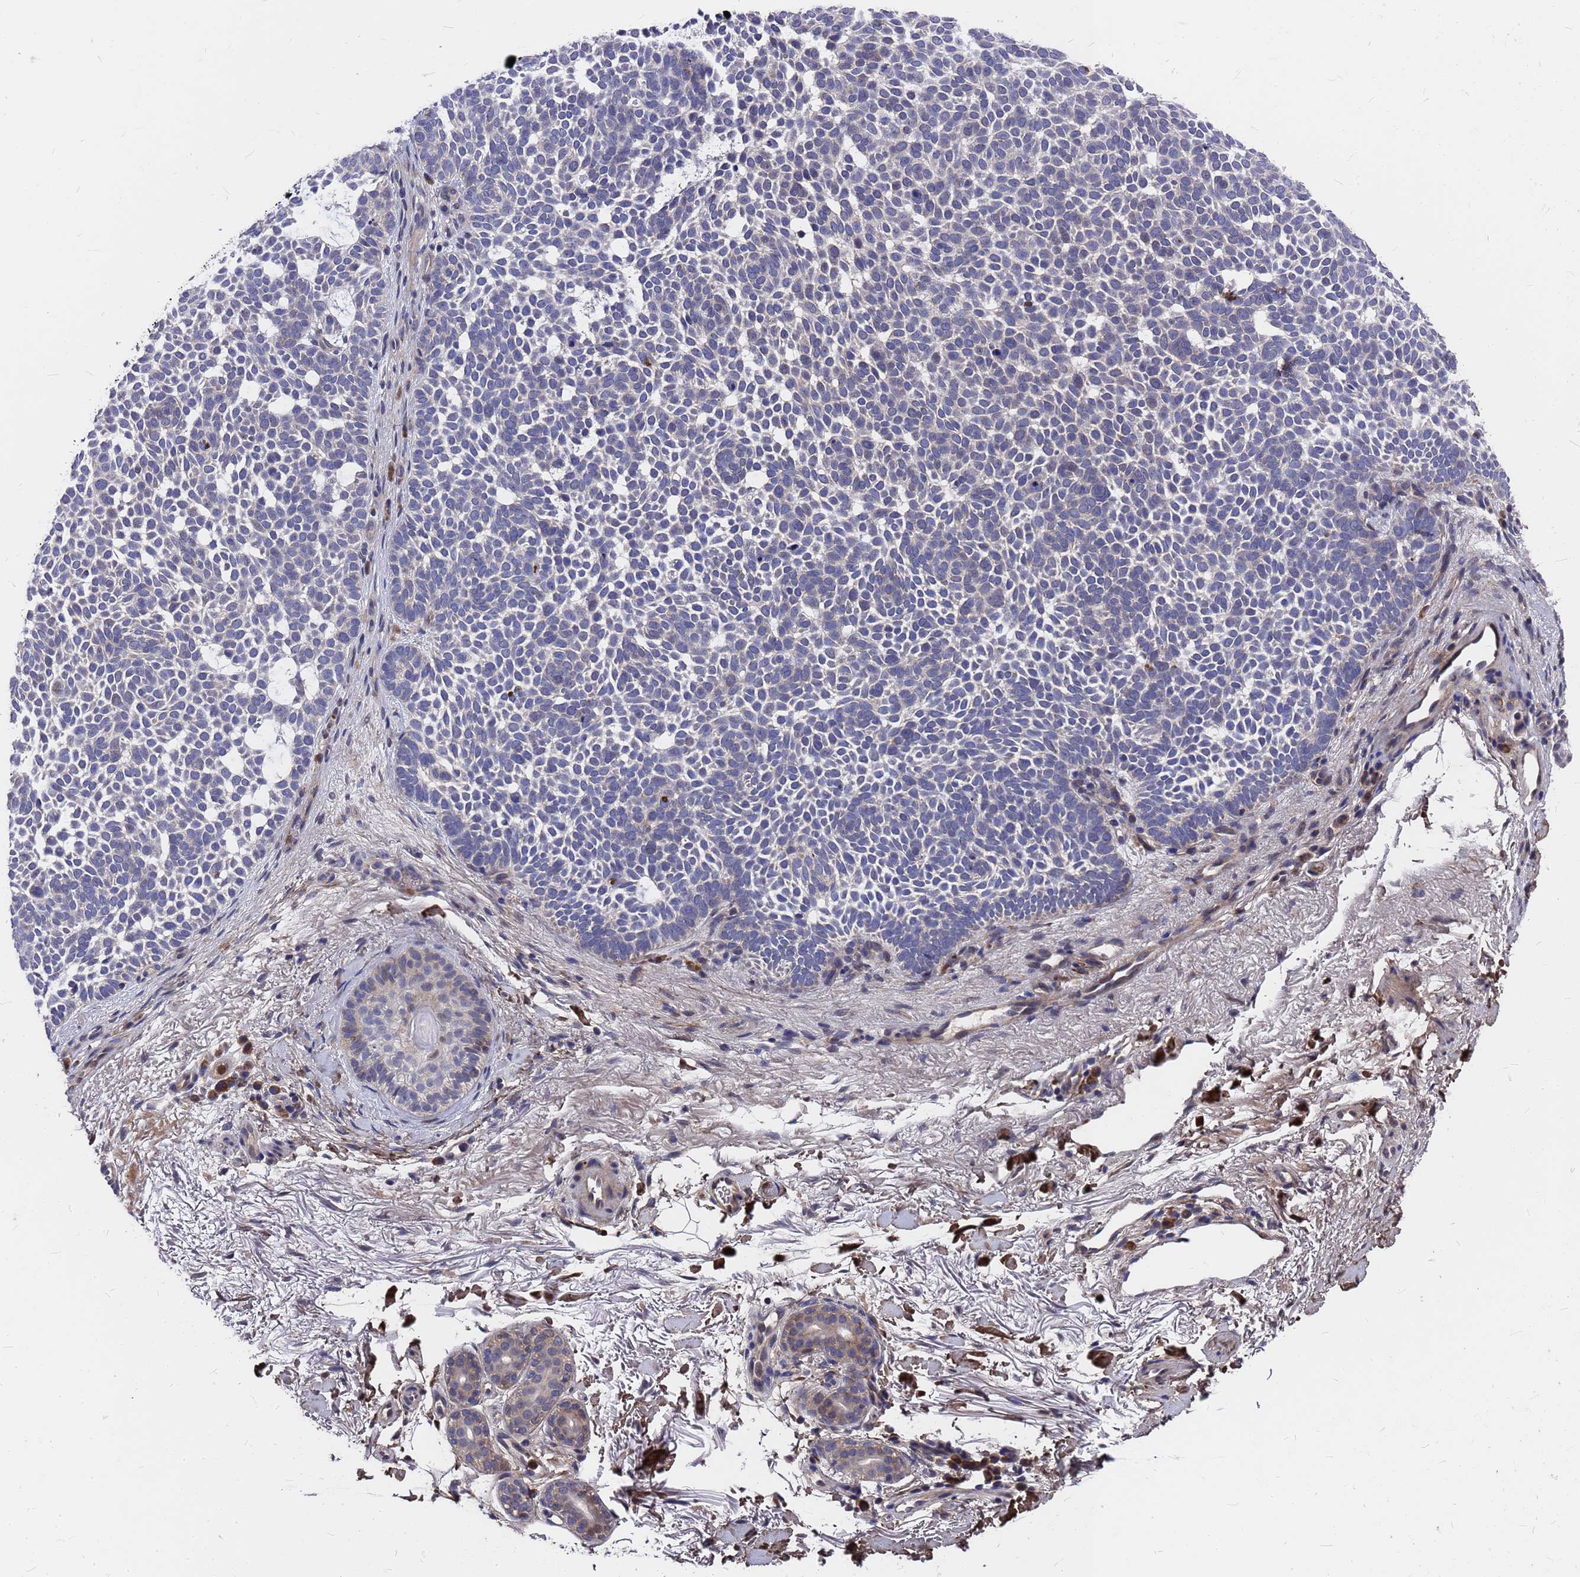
{"staining": {"intensity": "negative", "quantity": "none", "location": "none"}, "tissue": "skin cancer", "cell_type": "Tumor cells", "image_type": "cancer", "snomed": [{"axis": "morphology", "description": "Basal cell carcinoma"}, {"axis": "topography", "description": "Skin"}], "caption": "Tumor cells are negative for brown protein staining in skin cancer.", "gene": "ZNF717", "patient": {"sex": "female", "age": 77}}